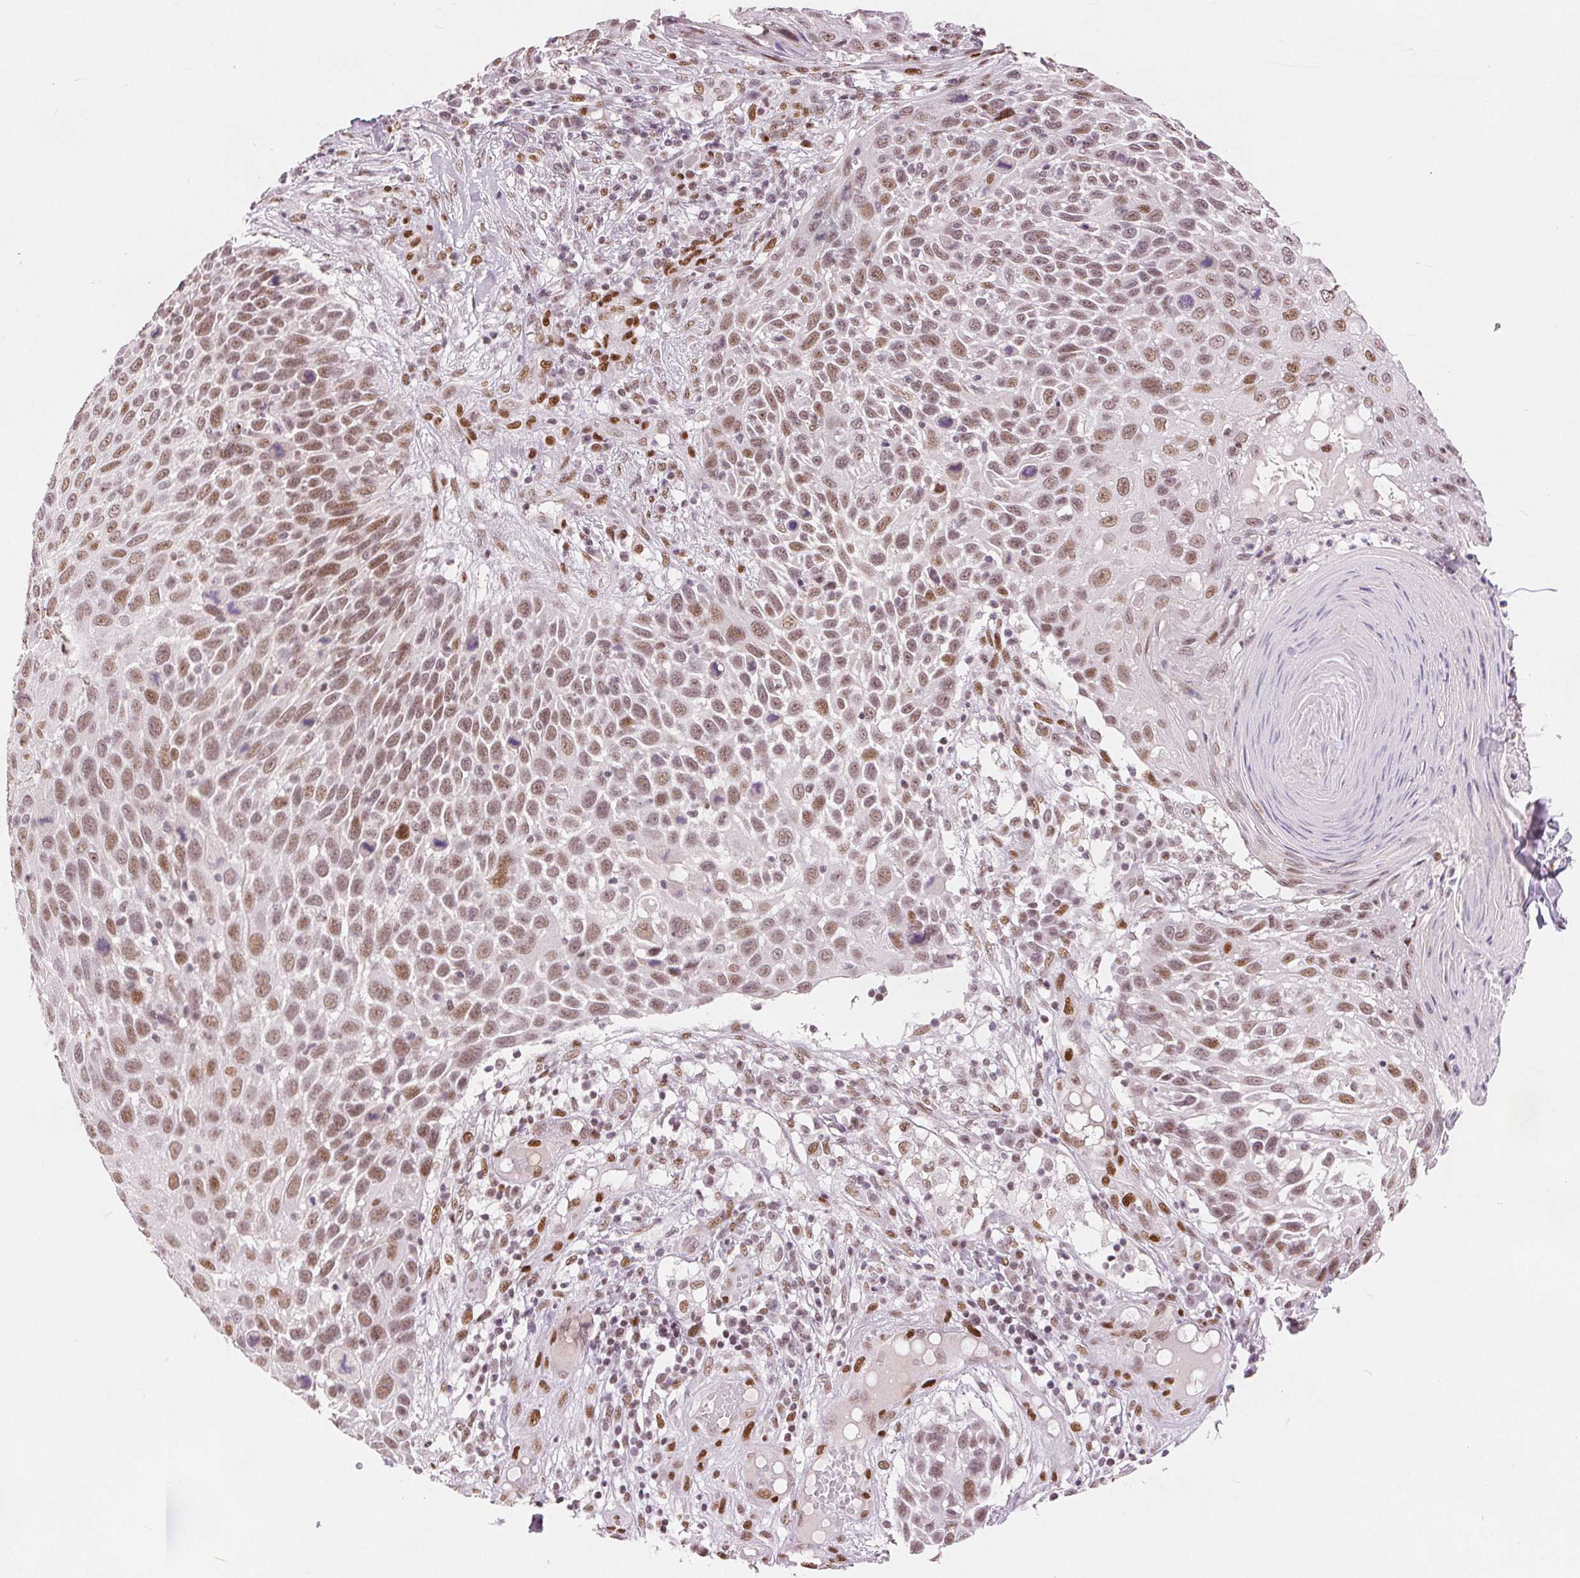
{"staining": {"intensity": "moderate", "quantity": ">75%", "location": "nuclear"}, "tissue": "skin cancer", "cell_type": "Tumor cells", "image_type": "cancer", "snomed": [{"axis": "morphology", "description": "Squamous cell carcinoma, NOS"}, {"axis": "topography", "description": "Skin"}], "caption": "Immunohistochemistry photomicrograph of neoplastic tissue: human skin squamous cell carcinoma stained using immunohistochemistry (IHC) exhibits medium levels of moderate protein expression localized specifically in the nuclear of tumor cells, appearing as a nuclear brown color.", "gene": "ZNF703", "patient": {"sex": "male", "age": 92}}